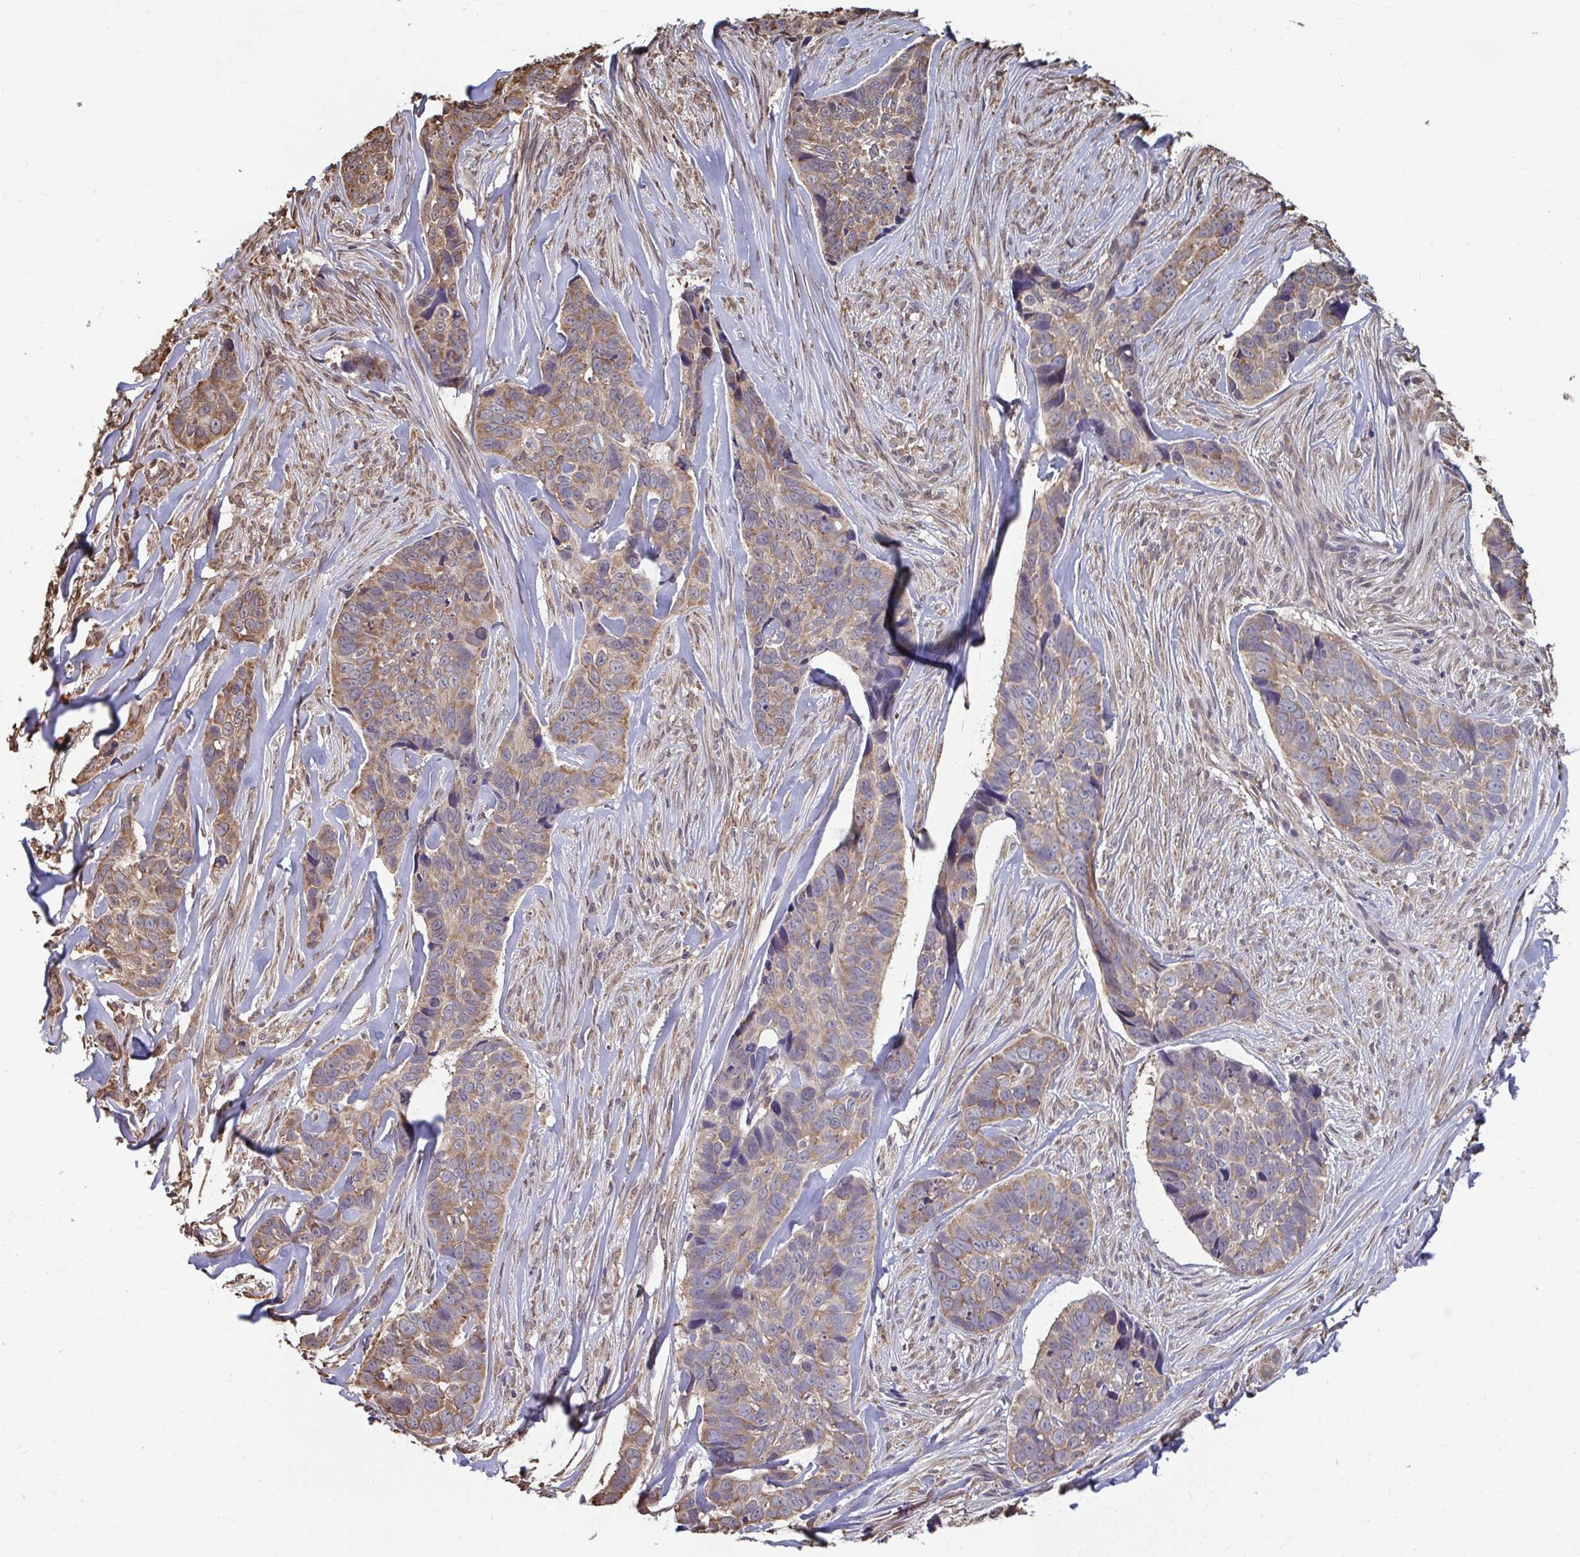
{"staining": {"intensity": "weak", "quantity": ">75%", "location": "cytoplasmic/membranous"}, "tissue": "skin cancer", "cell_type": "Tumor cells", "image_type": "cancer", "snomed": [{"axis": "morphology", "description": "Basal cell carcinoma"}, {"axis": "topography", "description": "Skin"}], "caption": "Tumor cells show low levels of weak cytoplasmic/membranous expression in about >75% of cells in basal cell carcinoma (skin).", "gene": "SYNCRIP", "patient": {"sex": "female", "age": 82}}